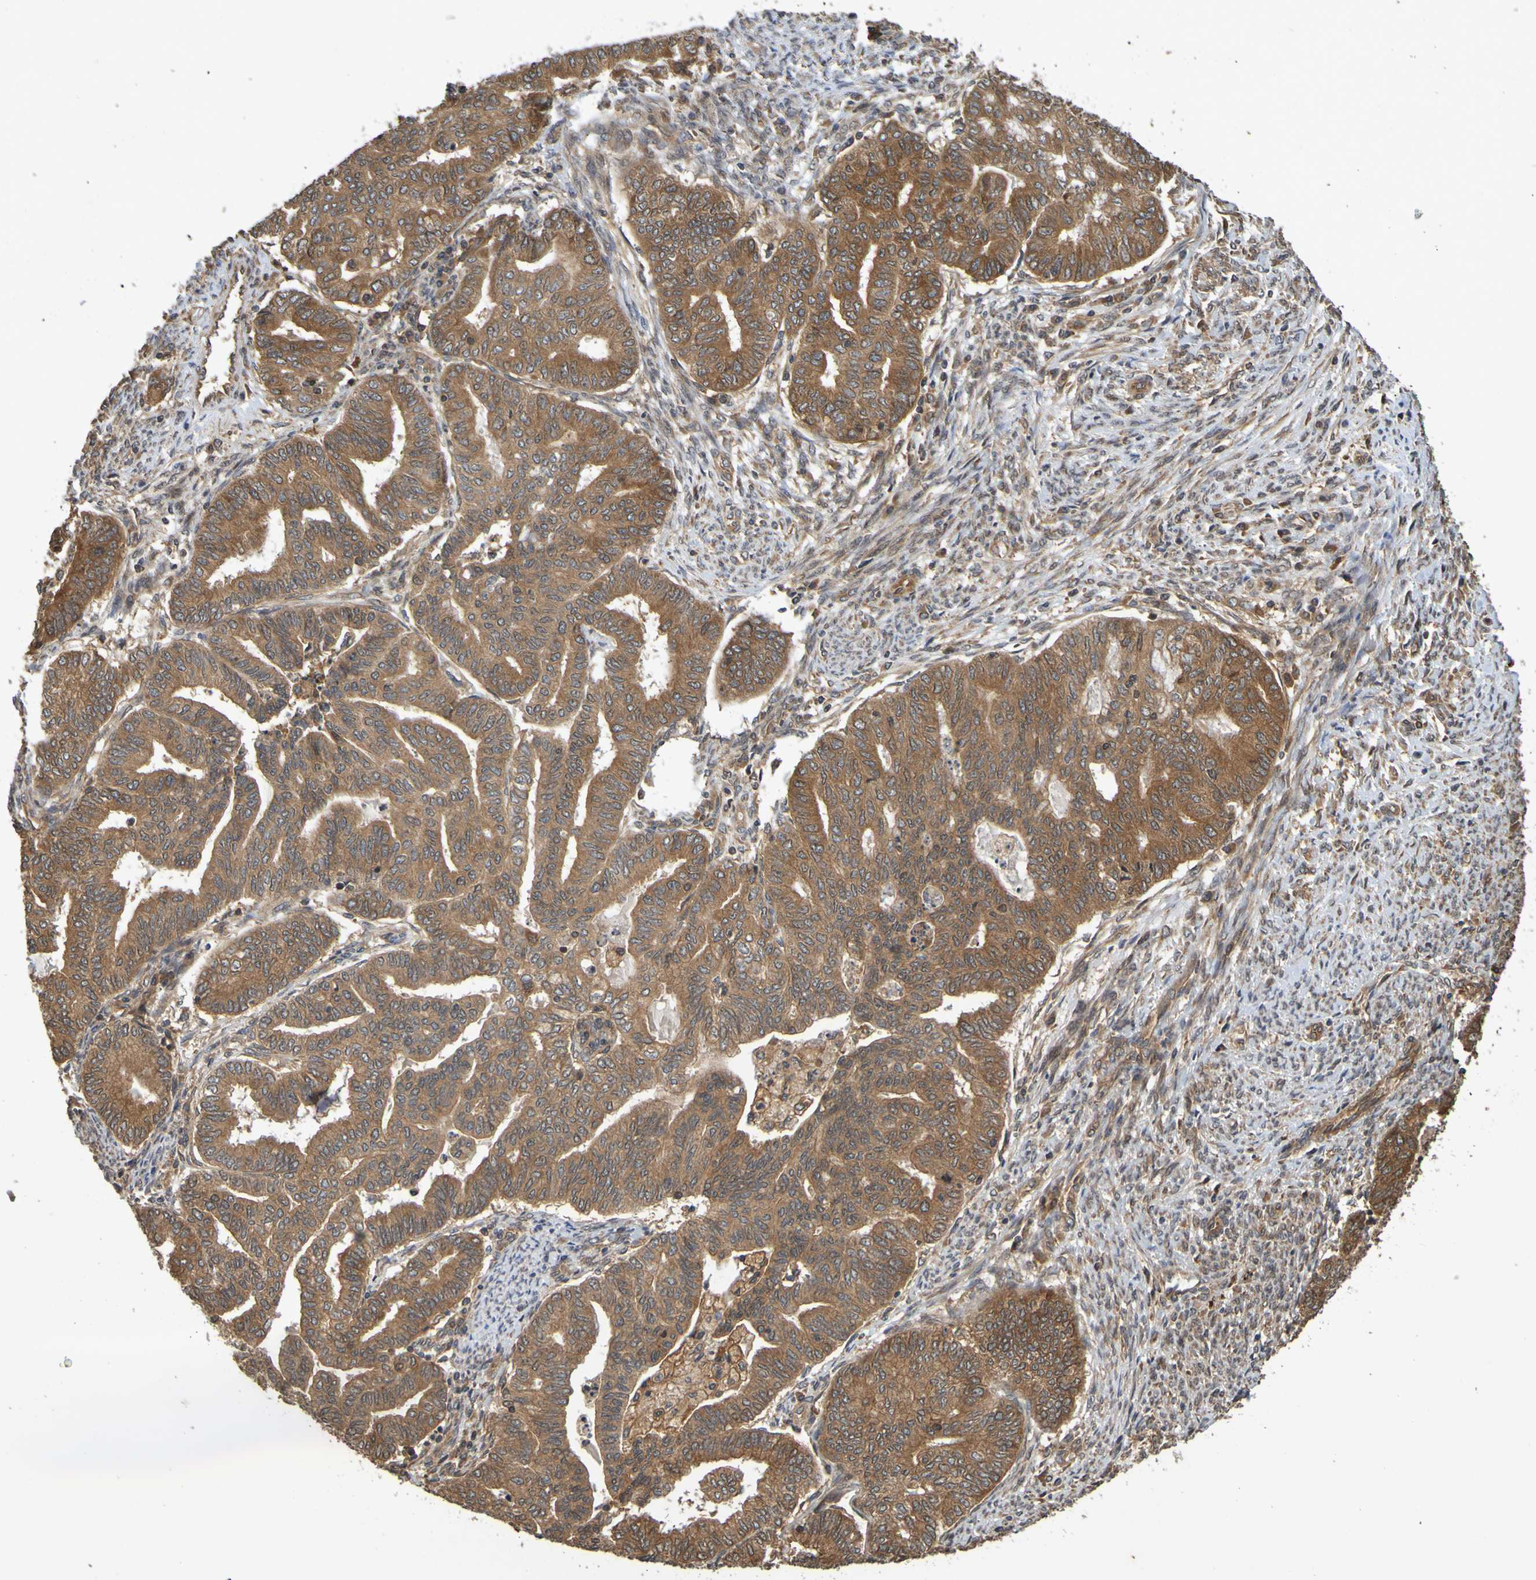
{"staining": {"intensity": "strong", "quantity": ">75%", "location": "cytoplasmic/membranous"}, "tissue": "endometrial cancer", "cell_type": "Tumor cells", "image_type": "cancer", "snomed": [{"axis": "morphology", "description": "Adenocarcinoma, NOS"}, {"axis": "topography", "description": "Endometrium"}], "caption": "A high amount of strong cytoplasmic/membranous positivity is seen in approximately >75% of tumor cells in adenocarcinoma (endometrial) tissue.", "gene": "OCRL", "patient": {"sex": "female", "age": 79}}